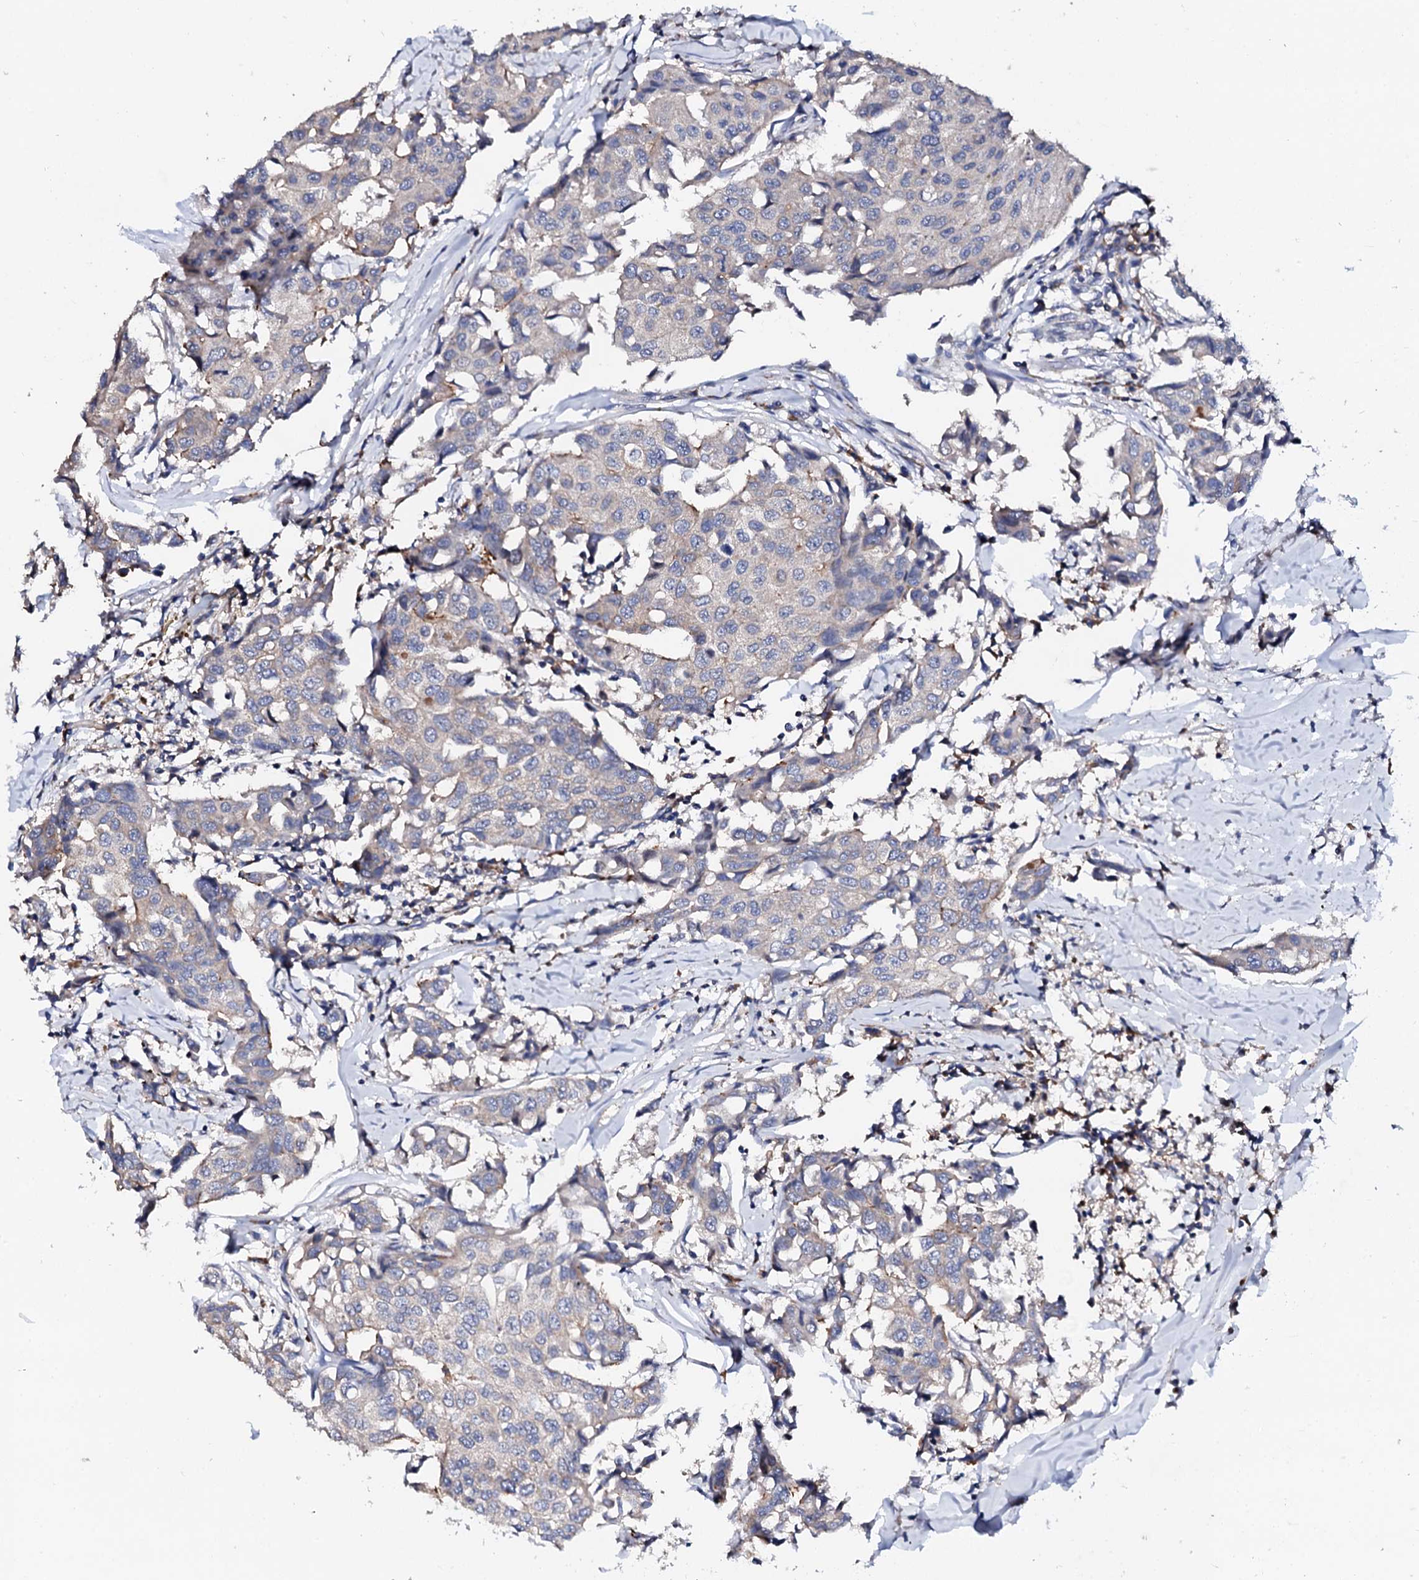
{"staining": {"intensity": "weak", "quantity": "<25%", "location": "cytoplasmic/membranous"}, "tissue": "breast cancer", "cell_type": "Tumor cells", "image_type": "cancer", "snomed": [{"axis": "morphology", "description": "Duct carcinoma"}, {"axis": "topography", "description": "Breast"}], "caption": "DAB (3,3'-diaminobenzidine) immunohistochemical staining of human breast infiltrating ductal carcinoma shows no significant expression in tumor cells.", "gene": "NUP58", "patient": {"sex": "female", "age": 80}}